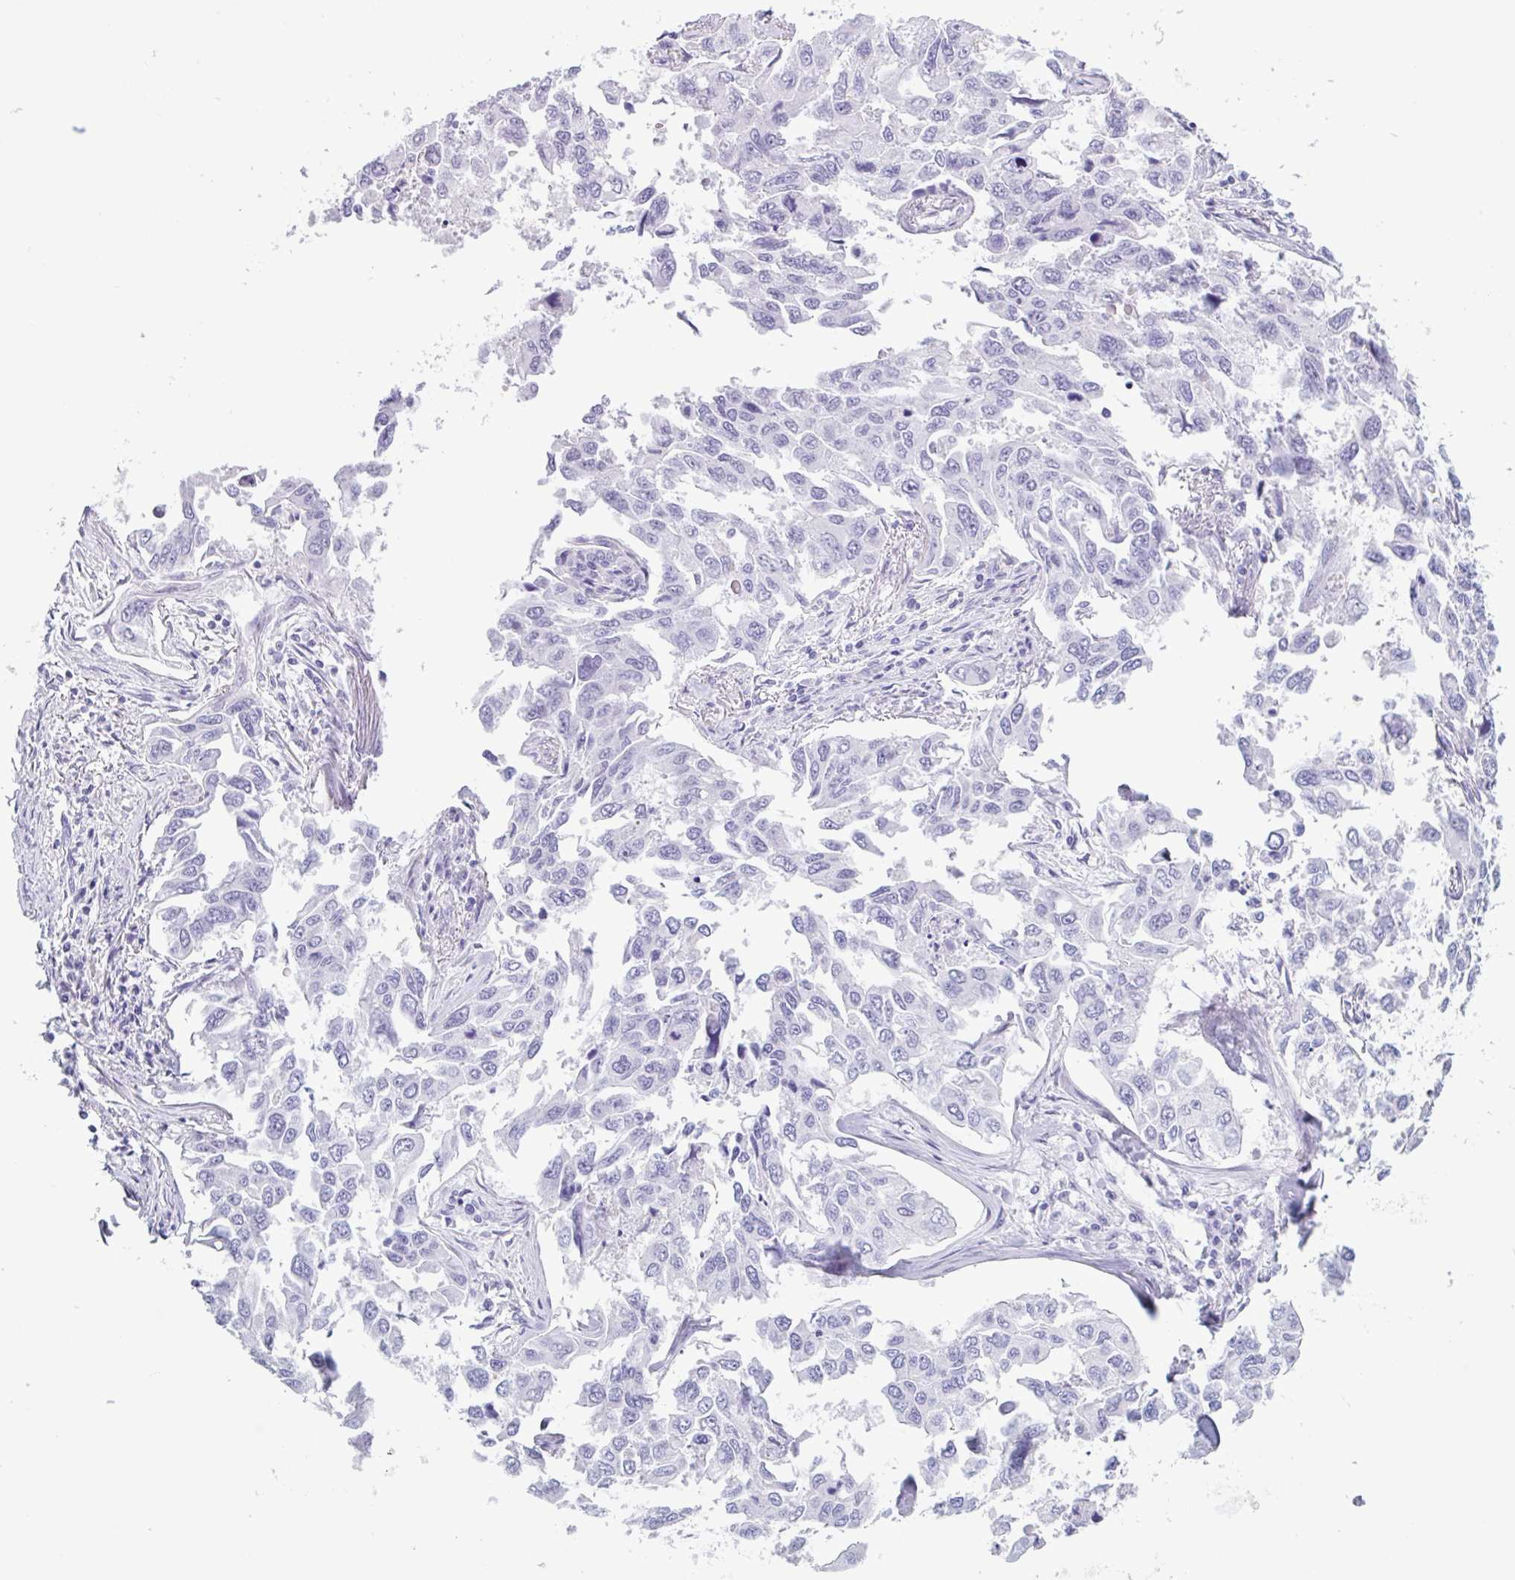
{"staining": {"intensity": "negative", "quantity": "none", "location": "none"}, "tissue": "lung cancer", "cell_type": "Tumor cells", "image_type": "cancer", "snomed": [{"axis": "morphology", "description": "Adenocarcinoma, NOS"}, {"axis": "topography", "description": "Lung"}], "caption": "This is a histopathology image of immunohistochemistry staining of lung cancer (adenocarcinoma), which shows no staining in tumor cells. (DAB immunohistochemistry visualized using brightfield microscopy, high magnification).", "gene": "CTSE", "patient": {"sex": "male", "age": 64}}